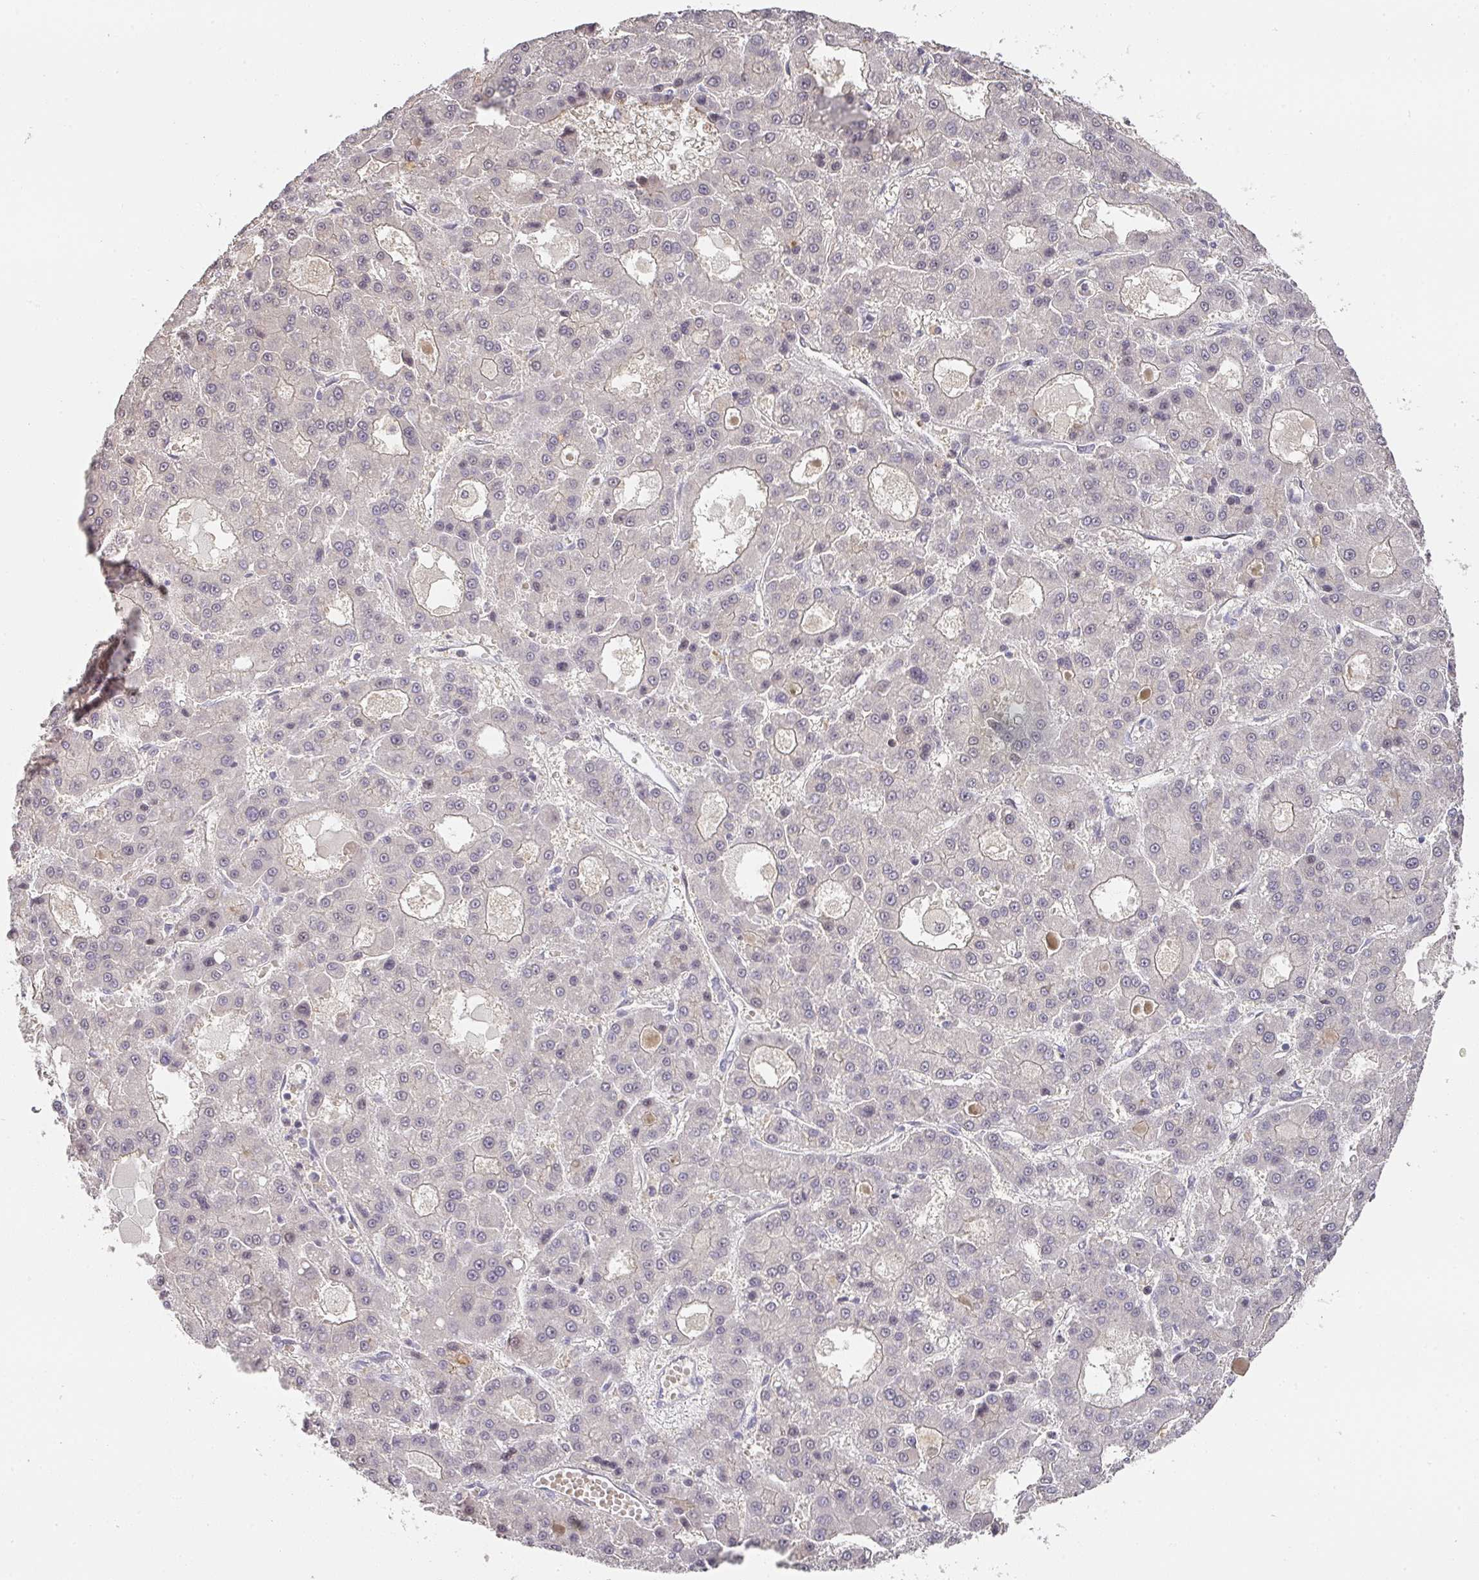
{"staining": {"intensity": "negative", "quantity": "none", "location": "none"}, "tissue": "liver cancer", "cell_type": "Tumor cells", "image_type": "cancer", "snomed": [{"axis": "morphology", "description": "Carcinoma, Hepatocellular, NOS"}, {"axis": "topography", "description": "Liver"}], "caption": "High magnification brightfield microscopy of liver hepatocellular carcinoma stained with DAB (3,3'-diaminobenzidine) (brown) and counterstained with hematoxylin (blue): tumor cells show no significant expression.", "gene": "FOXN4", "patient": {"sex": "male", "age": 70}}